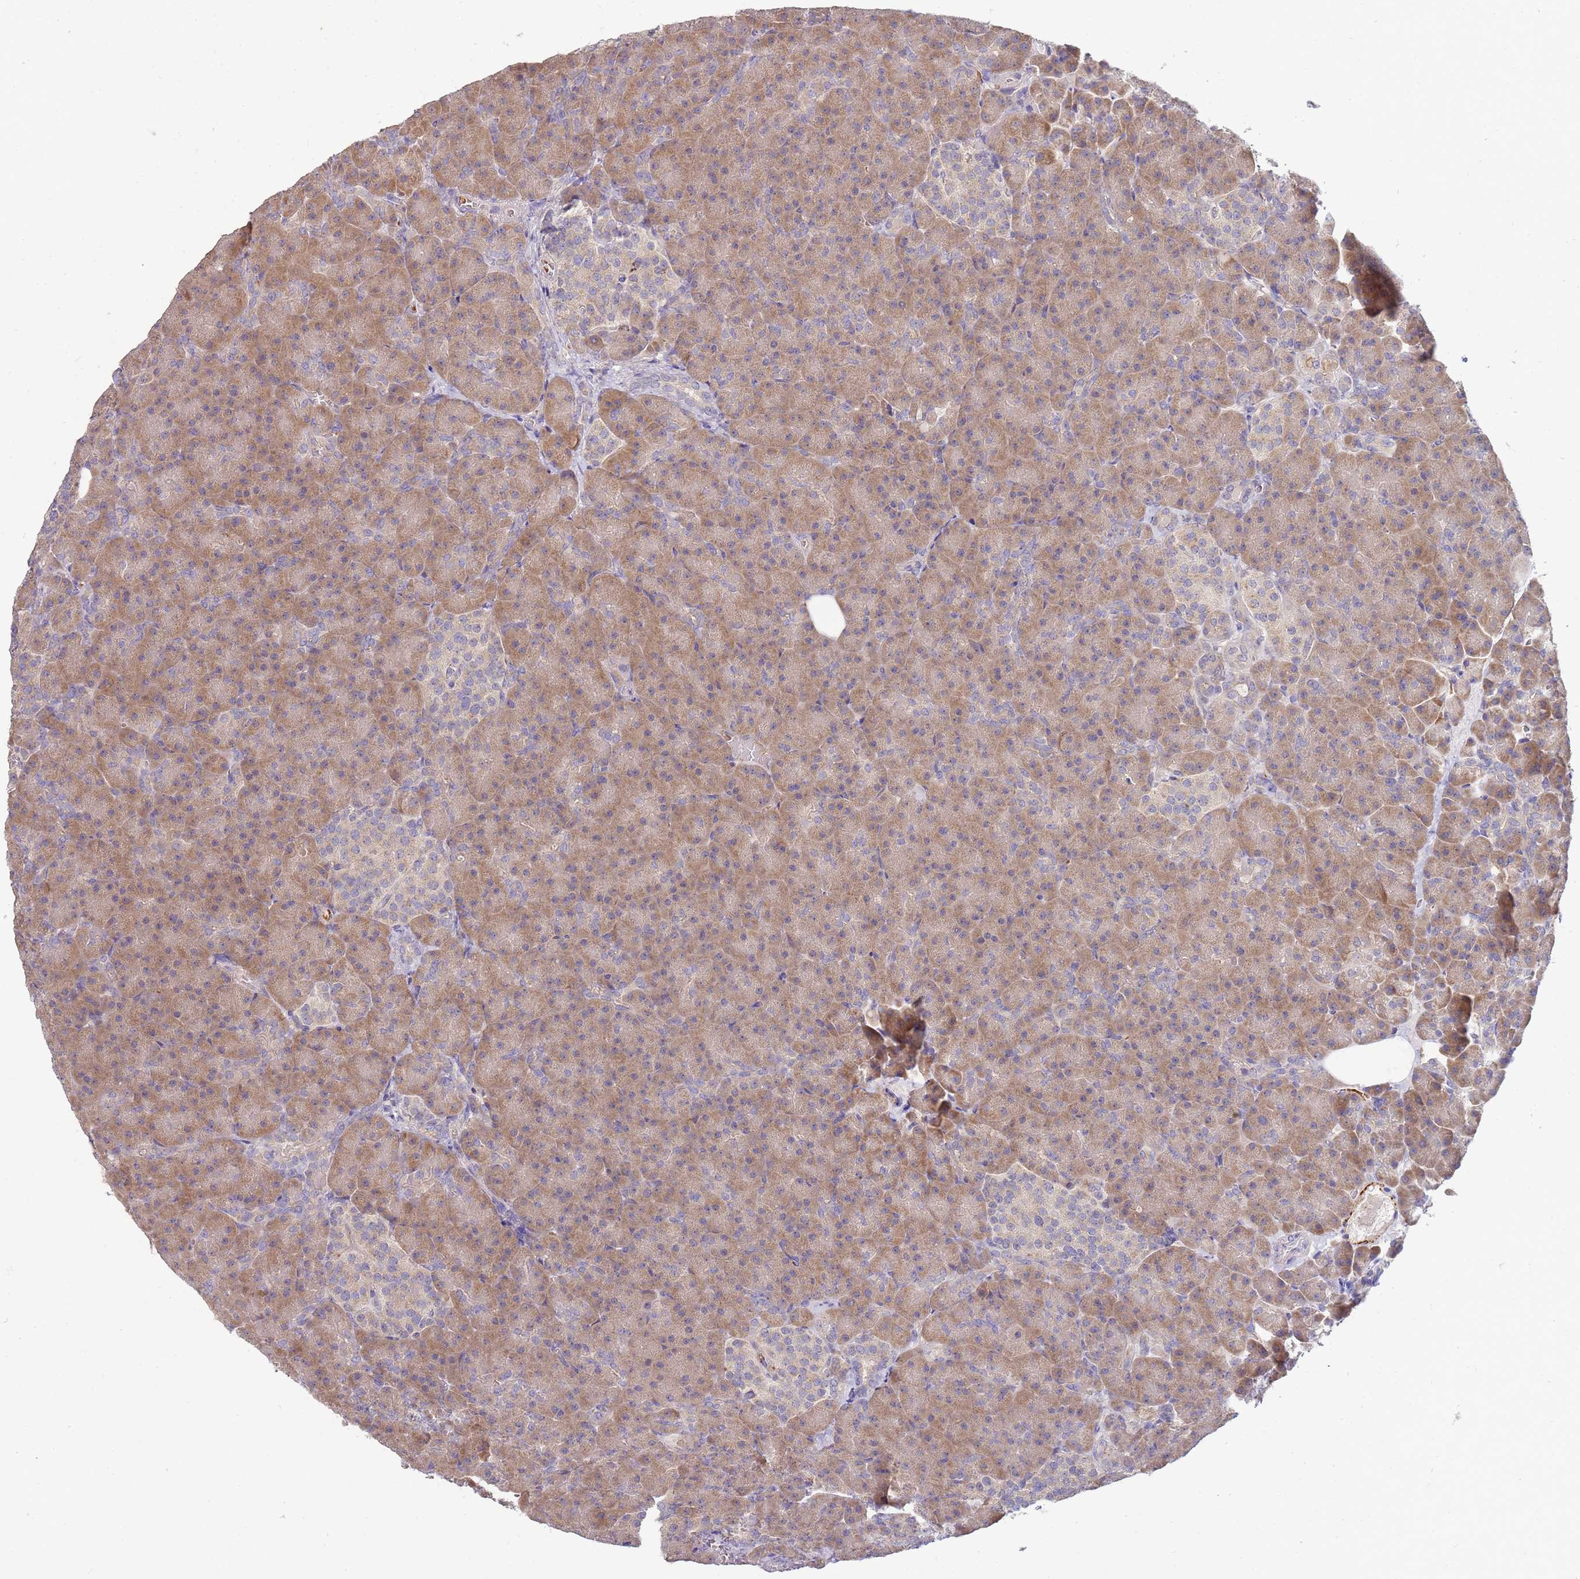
{"staining": {"intensity": "weak", "quantity": ">75%", "location": "cytoplasmic/membranous"}, "tissue": "pancreas", "cell_type": "Exocrine glandular cells", "image_type": "normal", "snomed": [{"axis": "morphology", "description": "Normal tissue, NOS"}, {"axis": "topography", "description": "Pancreas"}], "caption": "This is a histology image of IHC staining of benign pancreas, which shows weak staining in the cytoplasmic/membranous of exocrine glandular cells.", "gene": "NMUR2", "patient": {"sex": "female", "age": 74}}